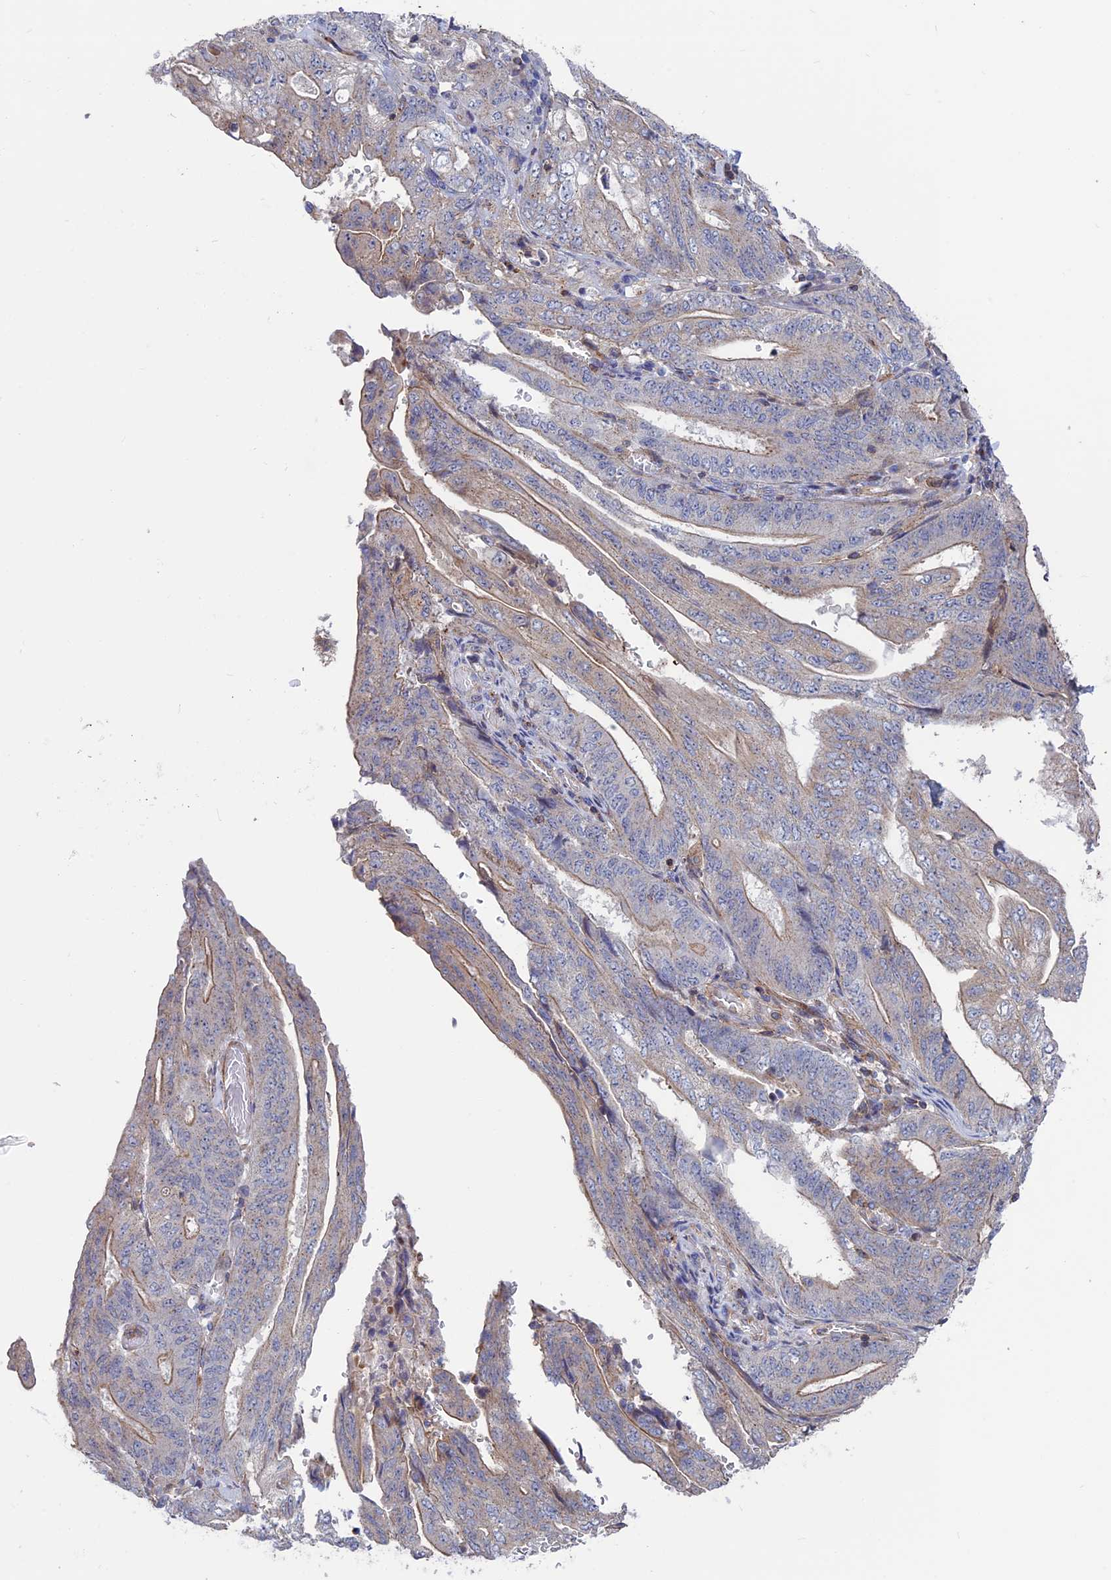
{"staining": {"intensity": "weak", "quantity": "<25%", "location": "cytoplasmic/membranous"}, "tissue": "stomach cancer", "cell_type": "Tumor cells", "image_type": "cancer", "snomed": [{"axis": "morphology", "description": "Adenocarcinoma, NOS"}, {"axis": "topography", "description": "Stomach"}], "caption": "DAB immunohistochemical staining of adenocarcinoma (stomach) reveals no significant positivity in tumor cells.", "gene": "LYPD5", "patient": {"sex": "female", "age": 73}}